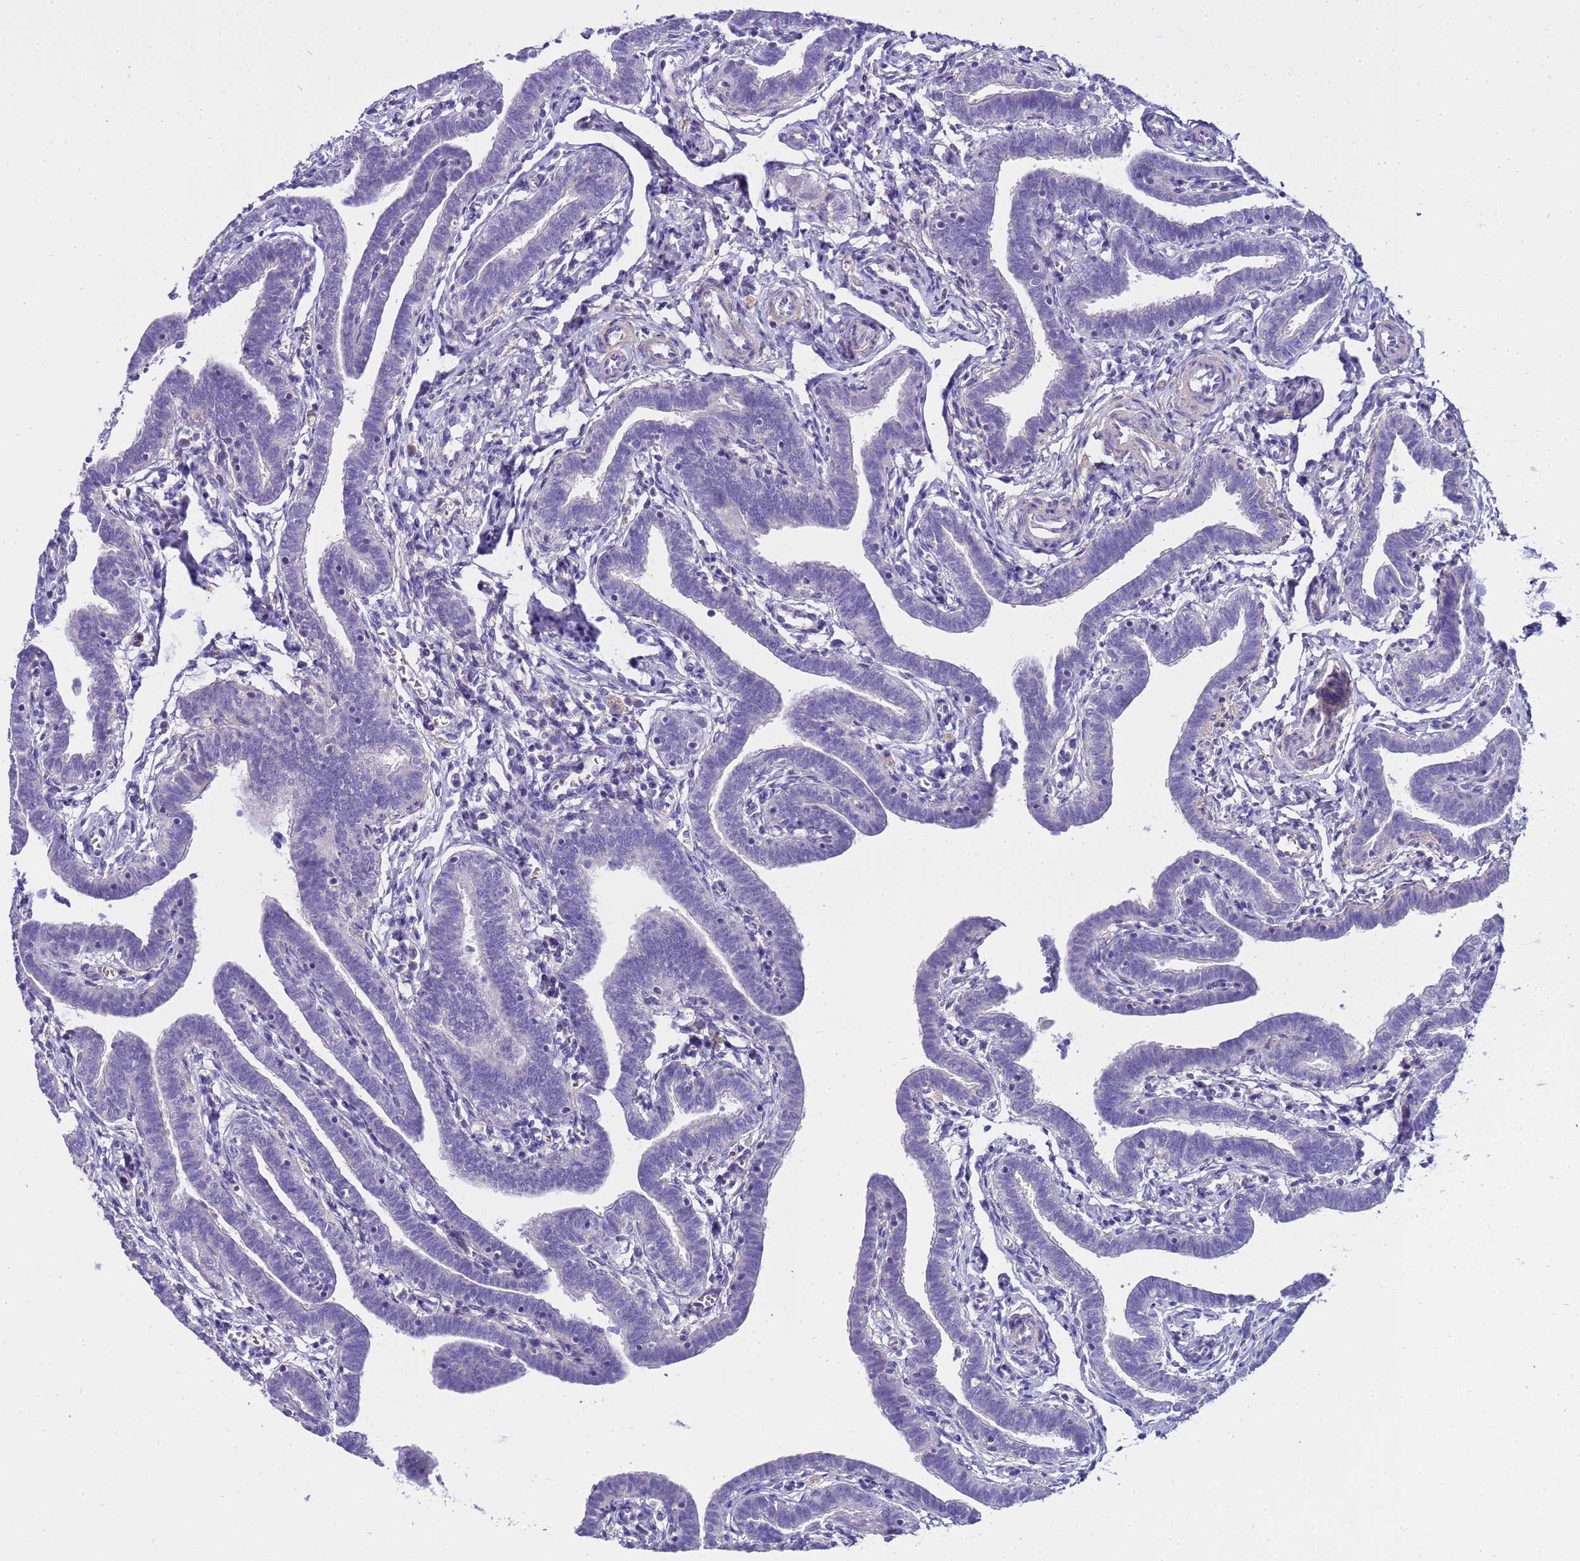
{"staining": {"intensity": "negative", "quantity": "none", "location": "none"}, "tissue": "fallopian tube", "cell_type": "Glandular cells", "image_type": "normal", "snomed": [{"axis": "morphology", "description": "Normal tissue, NOS"}, {"axis": "topography", "description": "Fallopian tube"}], "caption": "The photomicrograph reveals no staining of glandular cells in benign fallopian tube.", "gene": "RIPPLY2", "patient": {"sex": "female", "age": 36}}